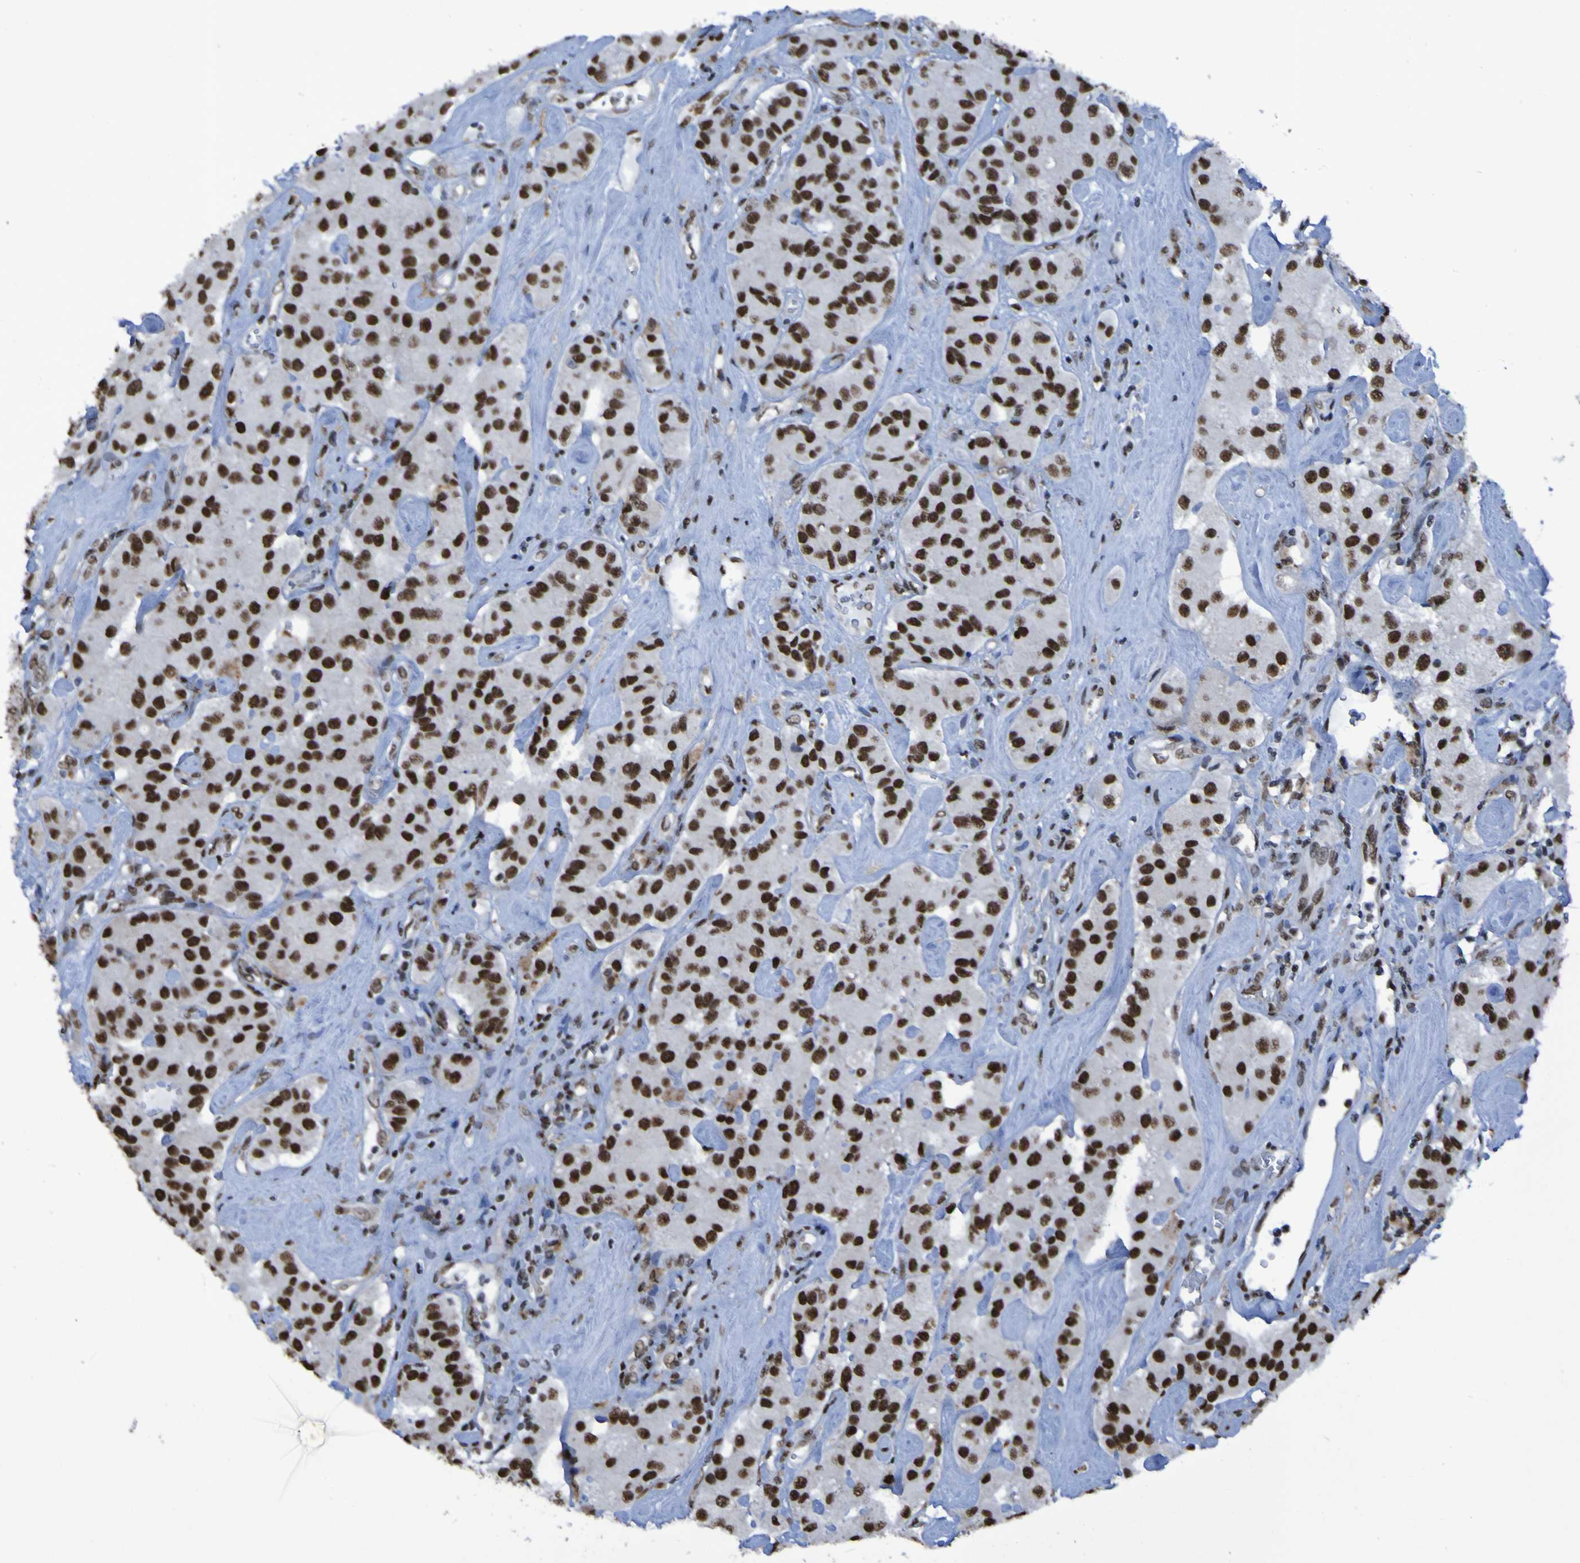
{"staining": {"intensity": "strong", "quantity": ">75%", "location": "nuclear"}, "tissue": "carcinoid", "cell_type": "Tumor cells", "image_type": "cancer", "snomed": [{"axis": "morphology", "description": "Carcinoid, malignant, NOS"}, {"axis": "topography", "description": "Pancreas"}], "caption": "The immunohistochemical stain labels strong nuclear staining in tumor cells of carcinoid (malignant) tissue. (IHC, brightfield microscopy, high magnification).", "gene": "HNRNPR", "patient": {"sex": "male", "age": 41}}